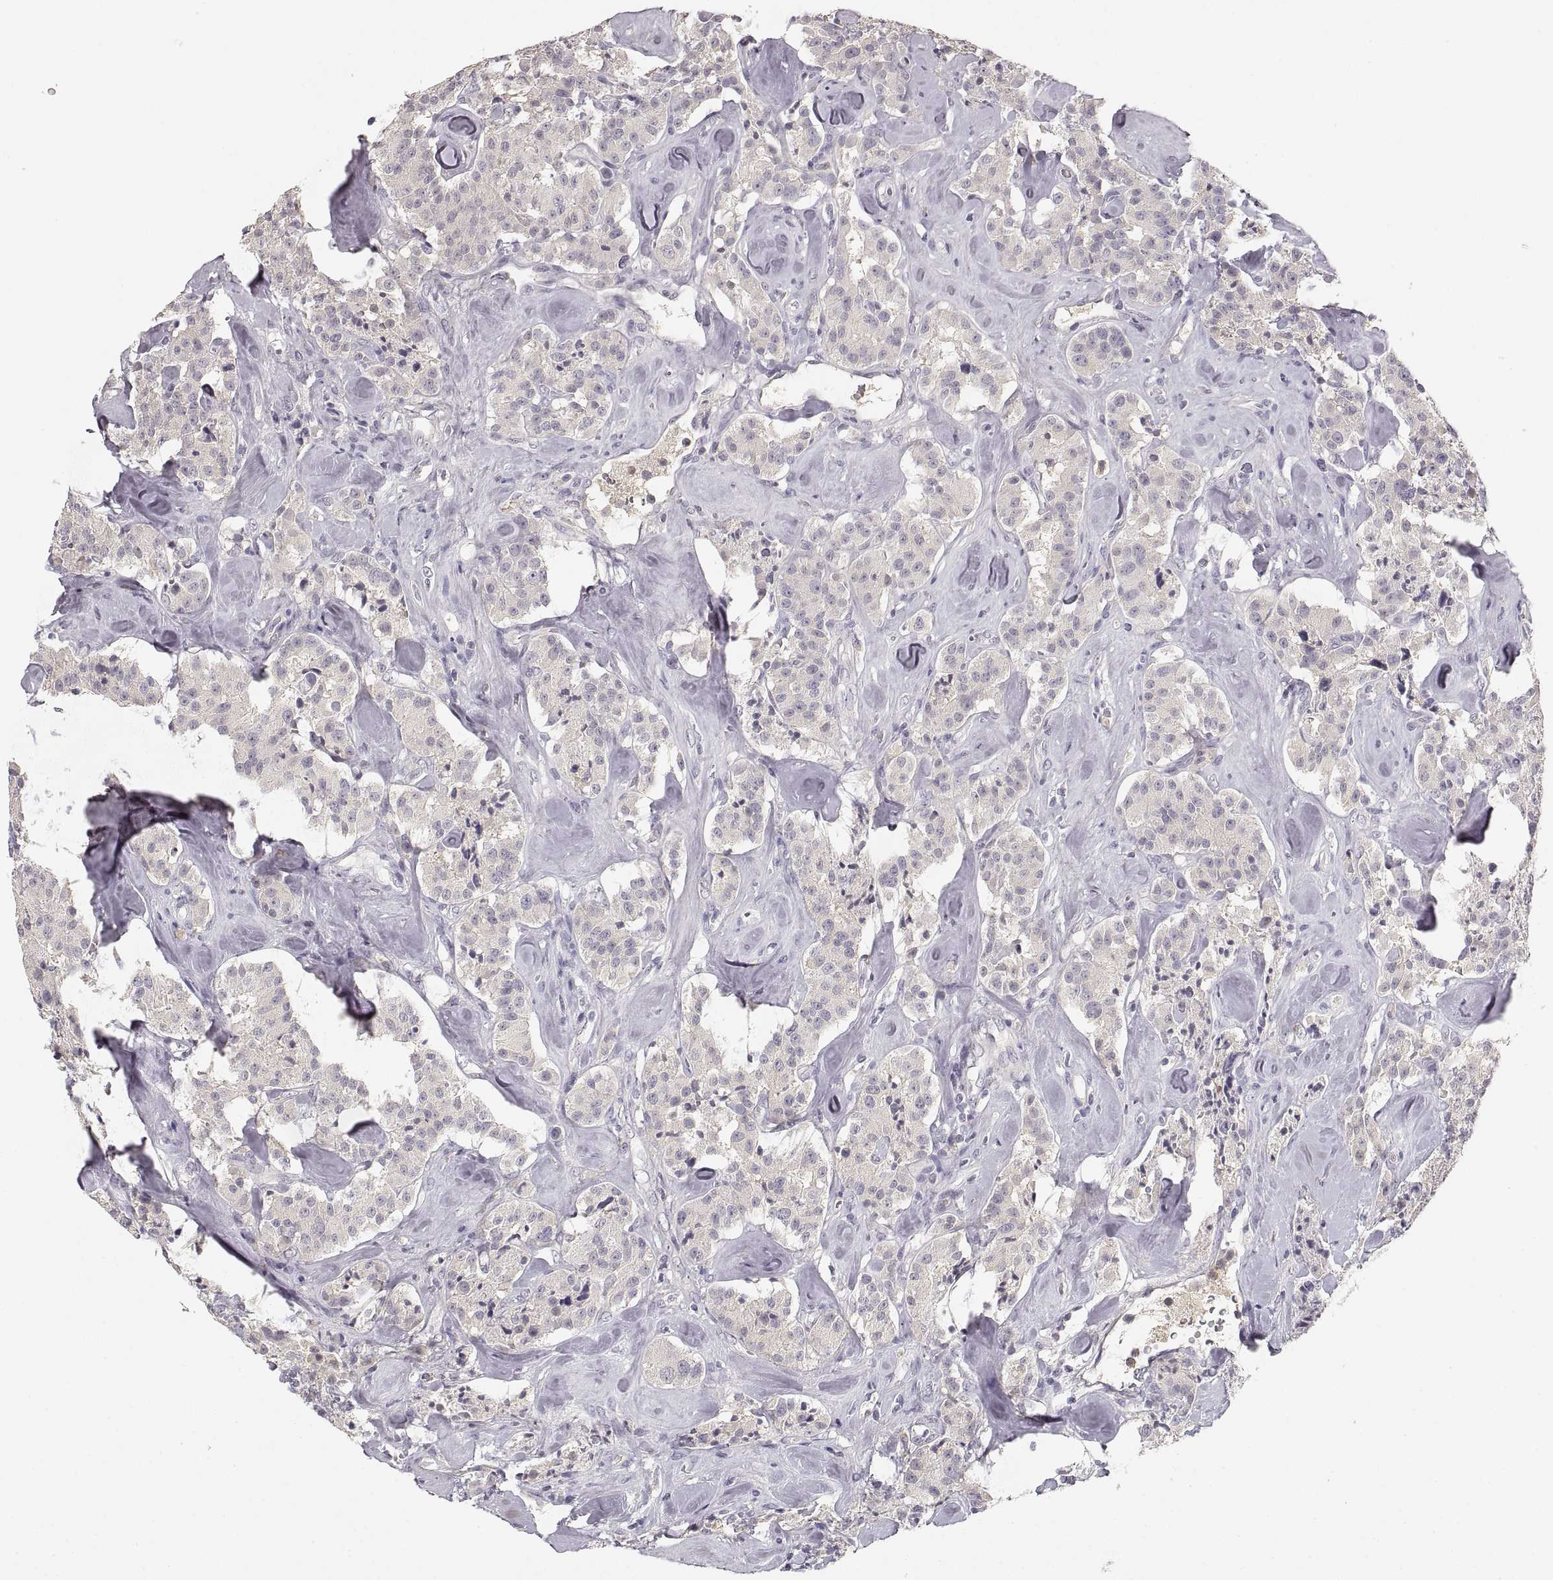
{"staining": {"intensity": "negative", "quantity": "none", "location": "none"}, "tissue": "carcinoid", "cell_type": "Tumor cells", "image_type": "cancer", "snomed": [{"axis": "morphology", "description": "Carcinoid, malignant, NOS"}, {"axis": "topography", "description": "Pancreas"}], "caption": "DAB (3,3'-diaminobenzidine) immunohistochemical staining of human carcinoid demonstrates no significant expression in tumor cells.", "gene": "RUNDC3A", "patient": {"sex": "male", "age": 41}}